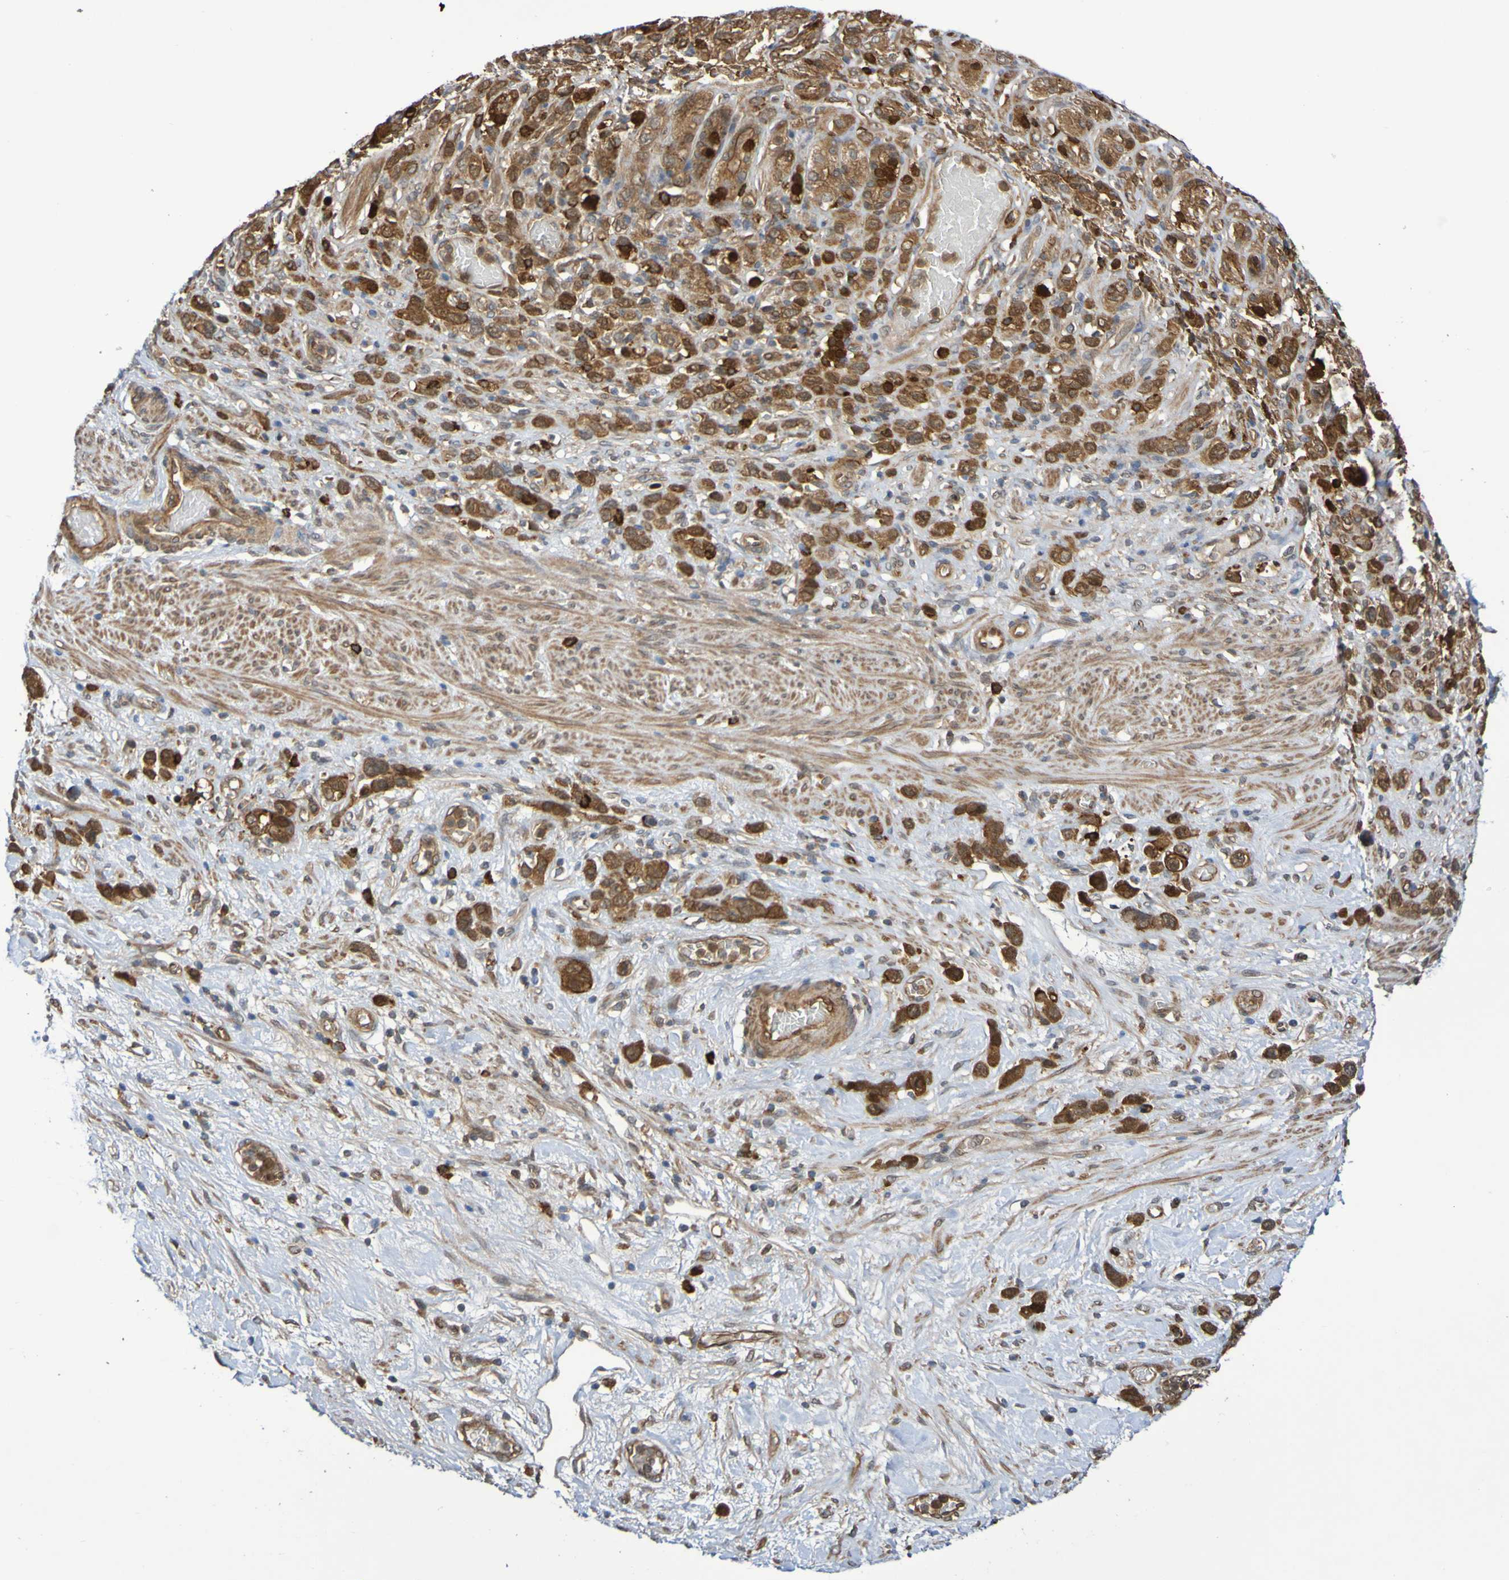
{"staining": {"intensity": "moderate", "quantity": ">75%", "location": "cytoplasmic/membranous,nuclear"}, "tissue": "stomach cancer", "cell_type": "Tumor cells", "image_type": "cancer", "snomed": [{"axis": "morphology", "description": "Adenocarcinoma, NOS"}, {"axis": "morphology", "description": "Adenocarcinoma, High grade"}, {"axis": "topography", "description": "Stomach, upper"}, {"axis": "topography", "description": "Stomach, lower"}], "caption": "Tumor cells demonstrate medium levels of moderate cytoplasmic/membranous and nuclear expression in approximately >75% of cells in stomach cancer.", "gene": "SERPINB6", "patient": {"sex": "female", "age": 65}}